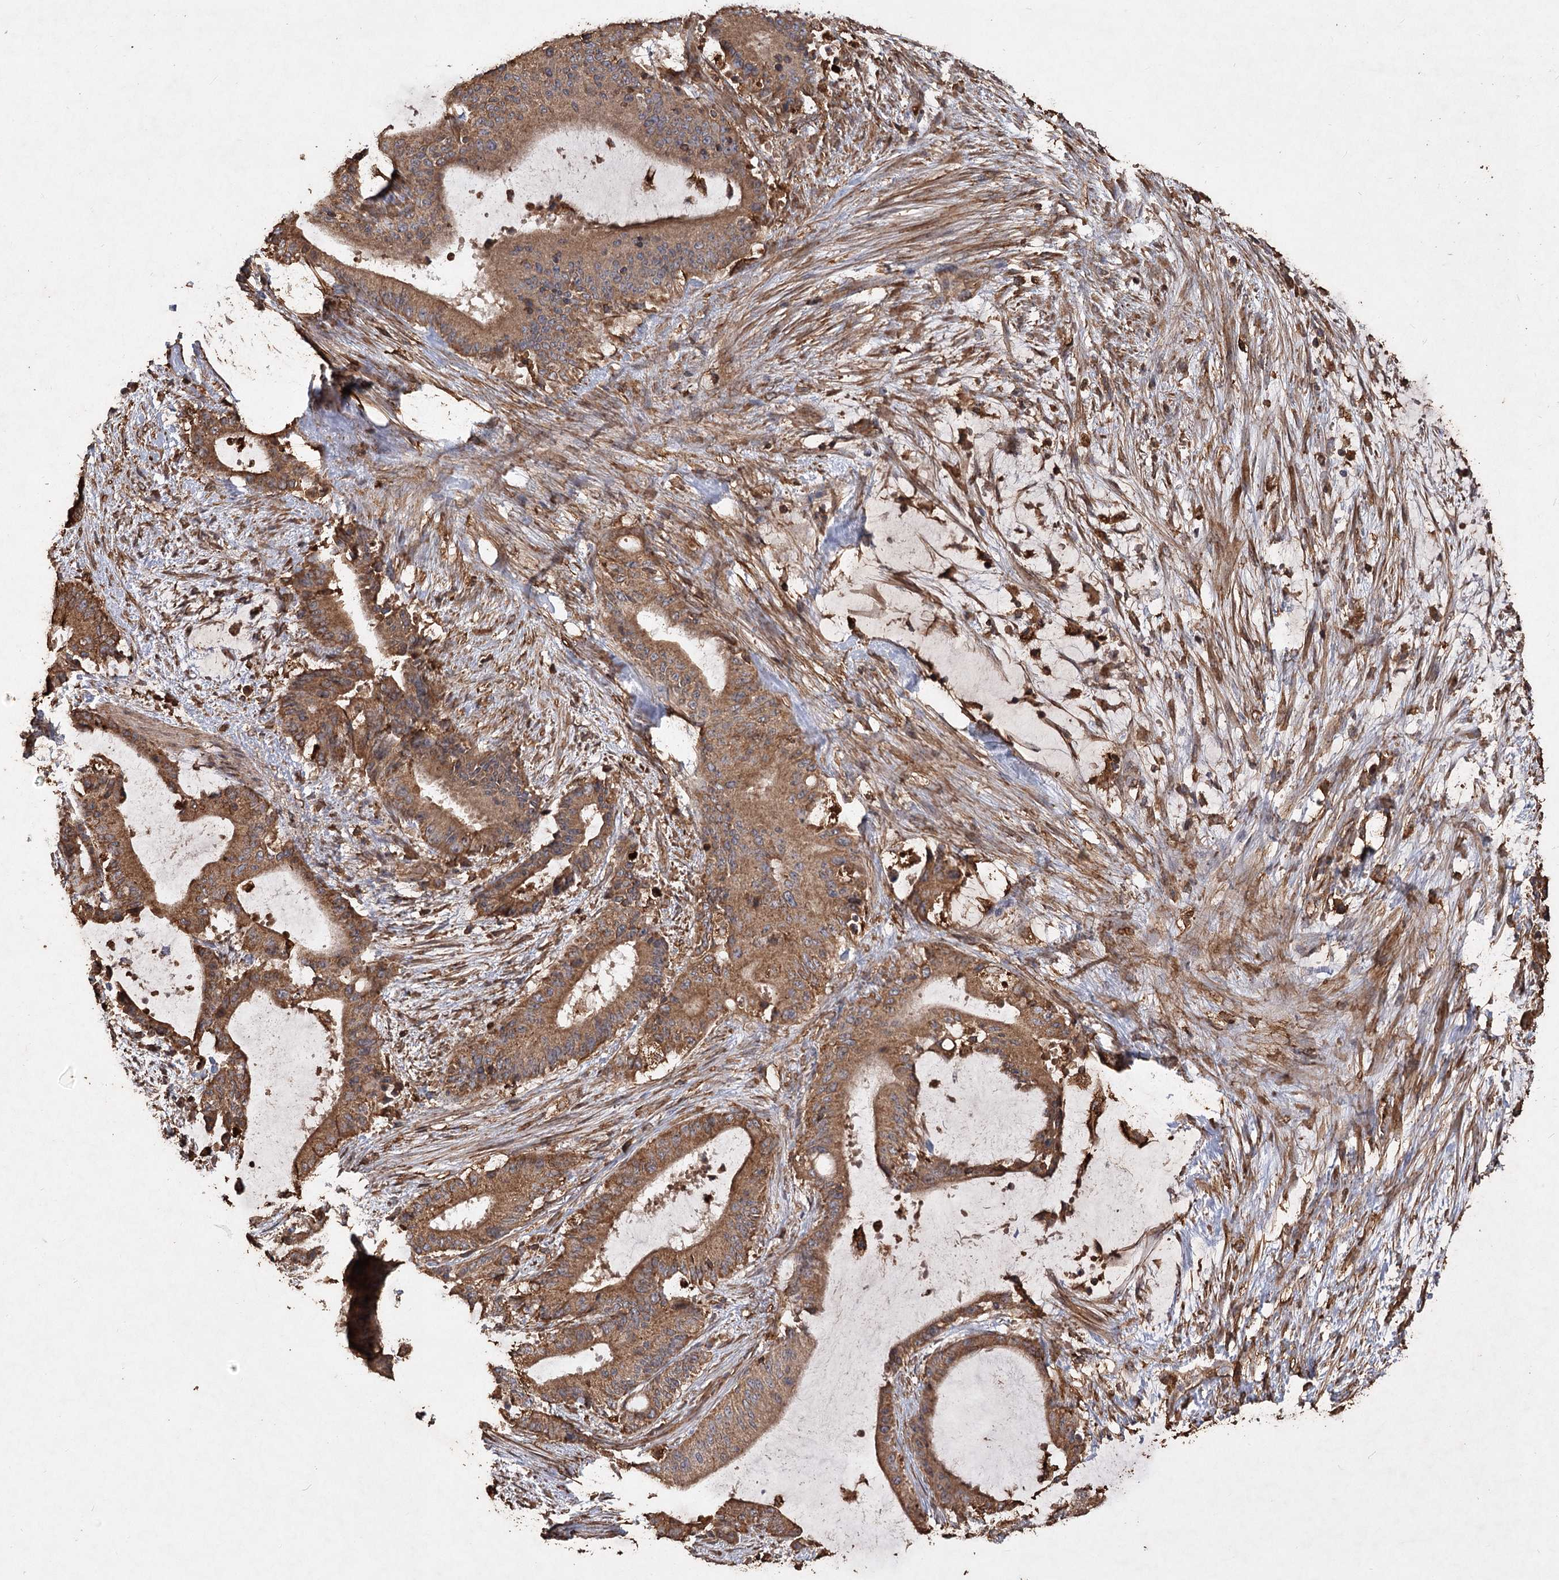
{"staining": {"intensity": "moderate", "quantity": ">75%", "location": "cytoplasmic/membranous"}, "tissue": "liver cancer", "cell_type": "Tumor cells", "image_type": "cancer", "snomed": [{"axis": "morphology", "description": "Normal tissue, NOS"}, {"axis": "morphology", "description": "Cholangiocarcinoma"}, {"axis": "topography", "description": "Liver"}, {"axis": "topography", "description": "Peripheral nerve tissue"}], "caption": "Immunohistochemistry micrograph of neoplastic tissue: human liver cholangiocarcinoma stained using immunohistochemistry exhibits medium levels of moderate protein expression localized specifically in the cytoplasmic/membranous of tumor cells, appearing as a cytoplasmic/membranous brown color.", "gene": "PIK3C2A", "patient": {"sex": "female", "age": 73}}